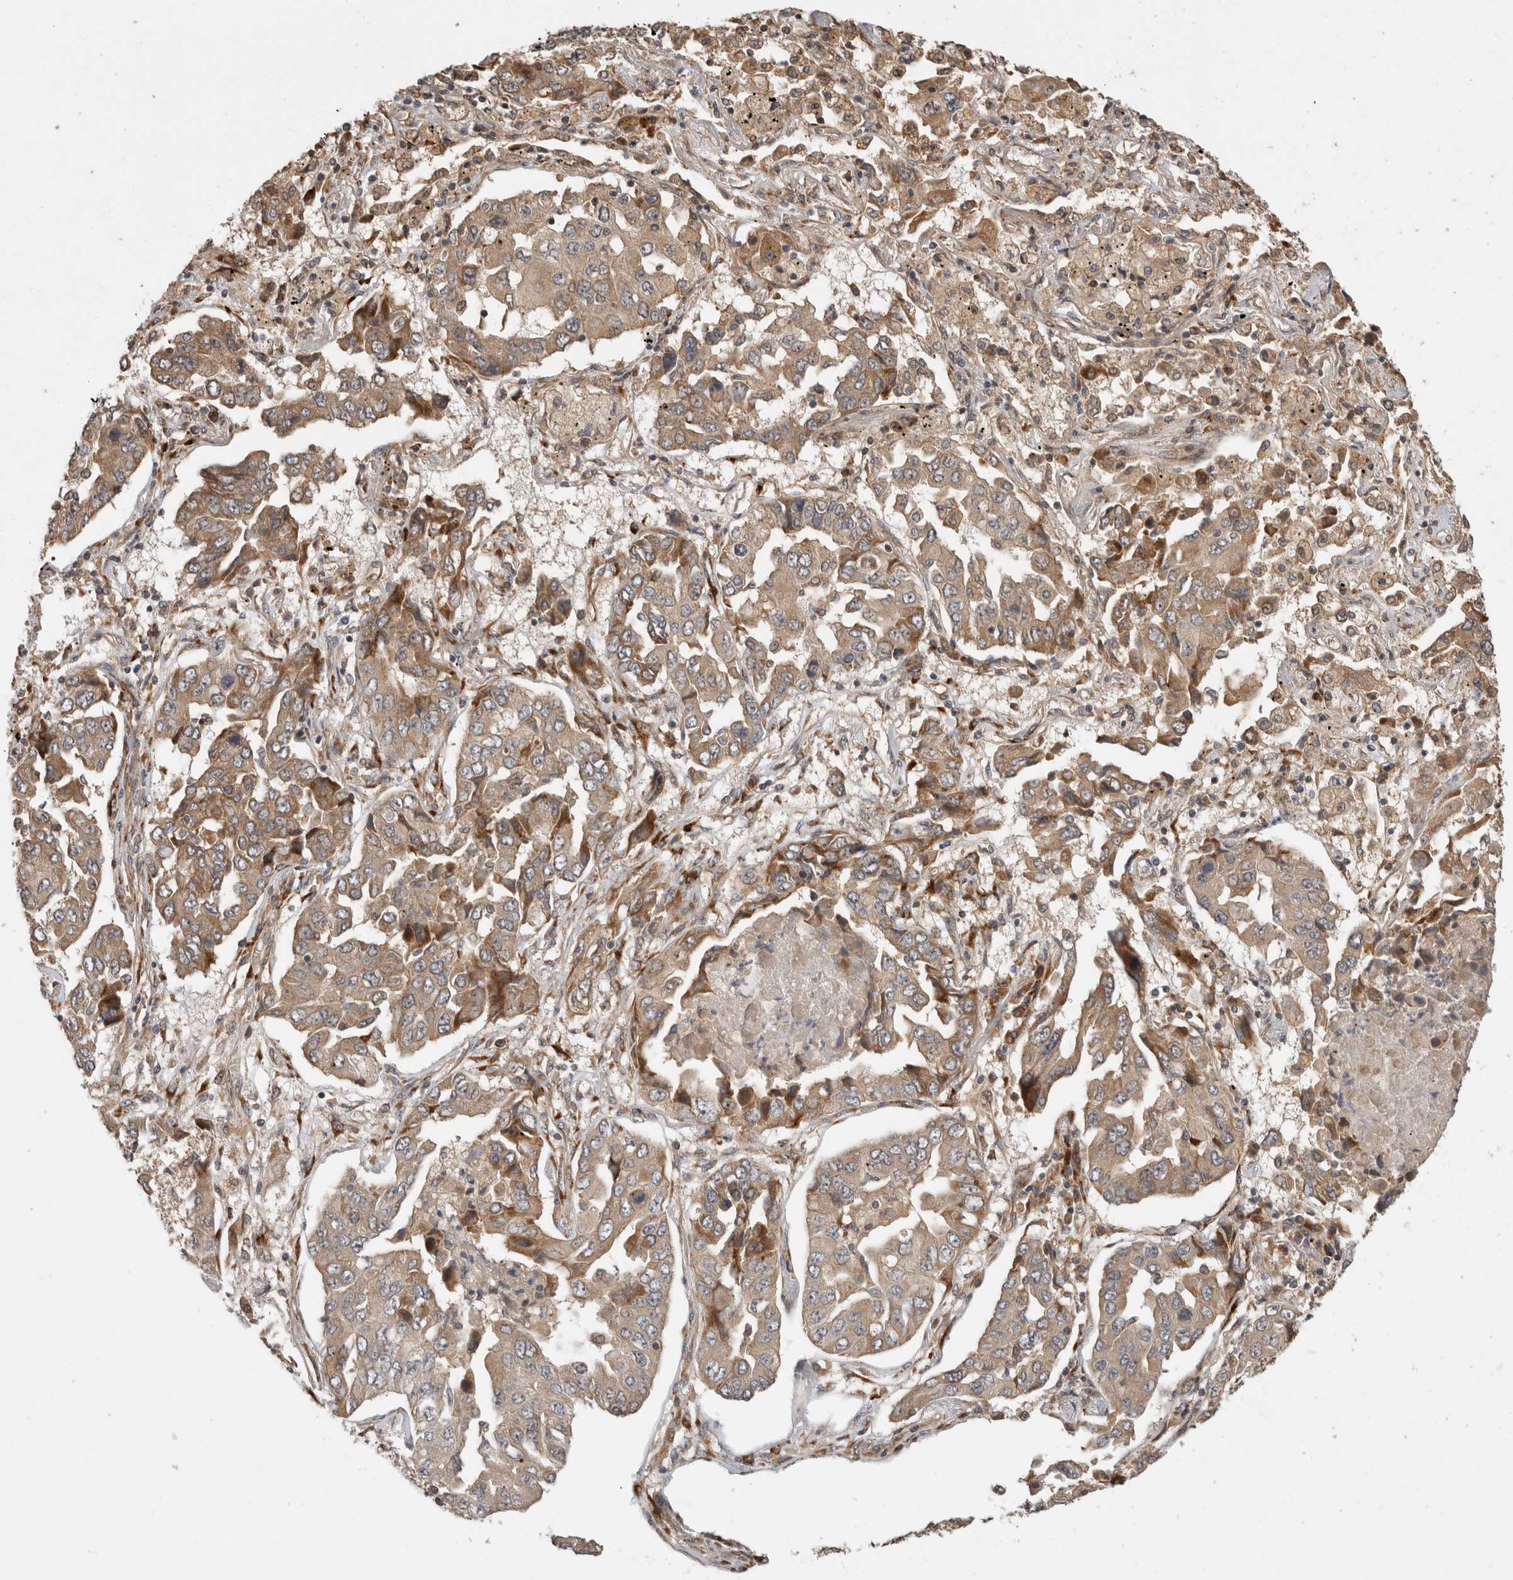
{"staining": {"intensity": "weak", "quantity": ">75%", "location": "cytoplasmic/membranous"}, "tissue": "lung cancer", "cell_type": "Tumor cells", "image_type": "cancer", "snomed": [{"axis": "morphology", "description": "Adenocarcinoma, NOS"}, {"axis": "topography", "description": "Lung"}], "caption": "An image of lung cancer stained for a protein demonstrates weak cytoplasmic/membranous brown staining in tumor cells.", "gene": "PCDHB15", "patient": {"sex": "female", "age": 65}}